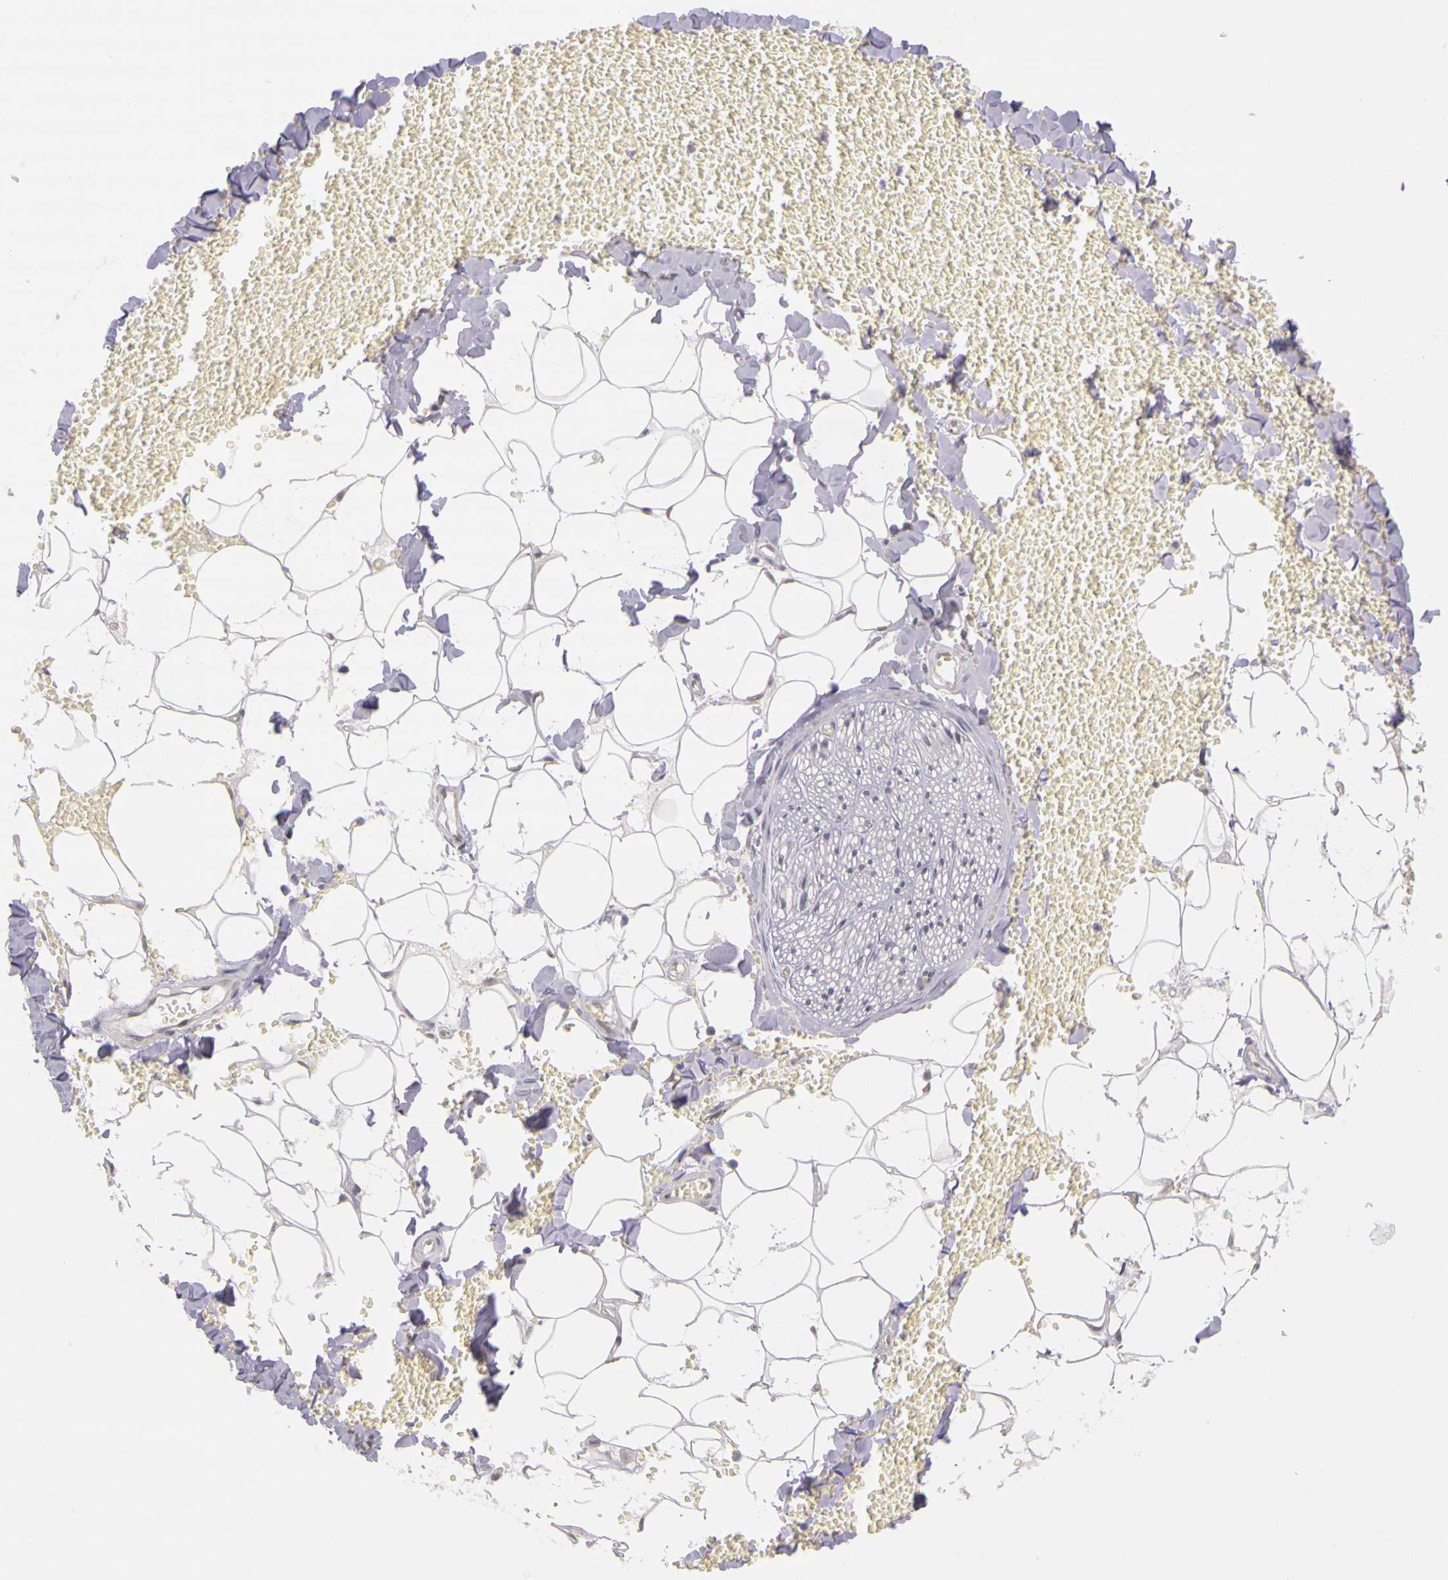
{"staining": {"intensity": "weak", "quantity": ">75%", "location": "nuclear"}, "tissue": "adipose tissue", "cell_type": "Adipocytes", "image_type": "normal", "snomed": [{"axis": "morphology", "description": "Normal tissue, NOS"}, {"axis": "morphology", "description": "Inflammation, NOS"}, {"axis": "topography", "description": "Lymph node"}, {"axis": "topography", "description": "Peripheral nerve tissue"}], "caption": "Immunohistochemistry (DAB (3,3'-diaminobenzidine)) staining of normal adipose tissue displays weak nuclear protein staining in about >75% of adipocytes.", "gene": "WDR13", "patient": {"sex": "male", "age": 52}}